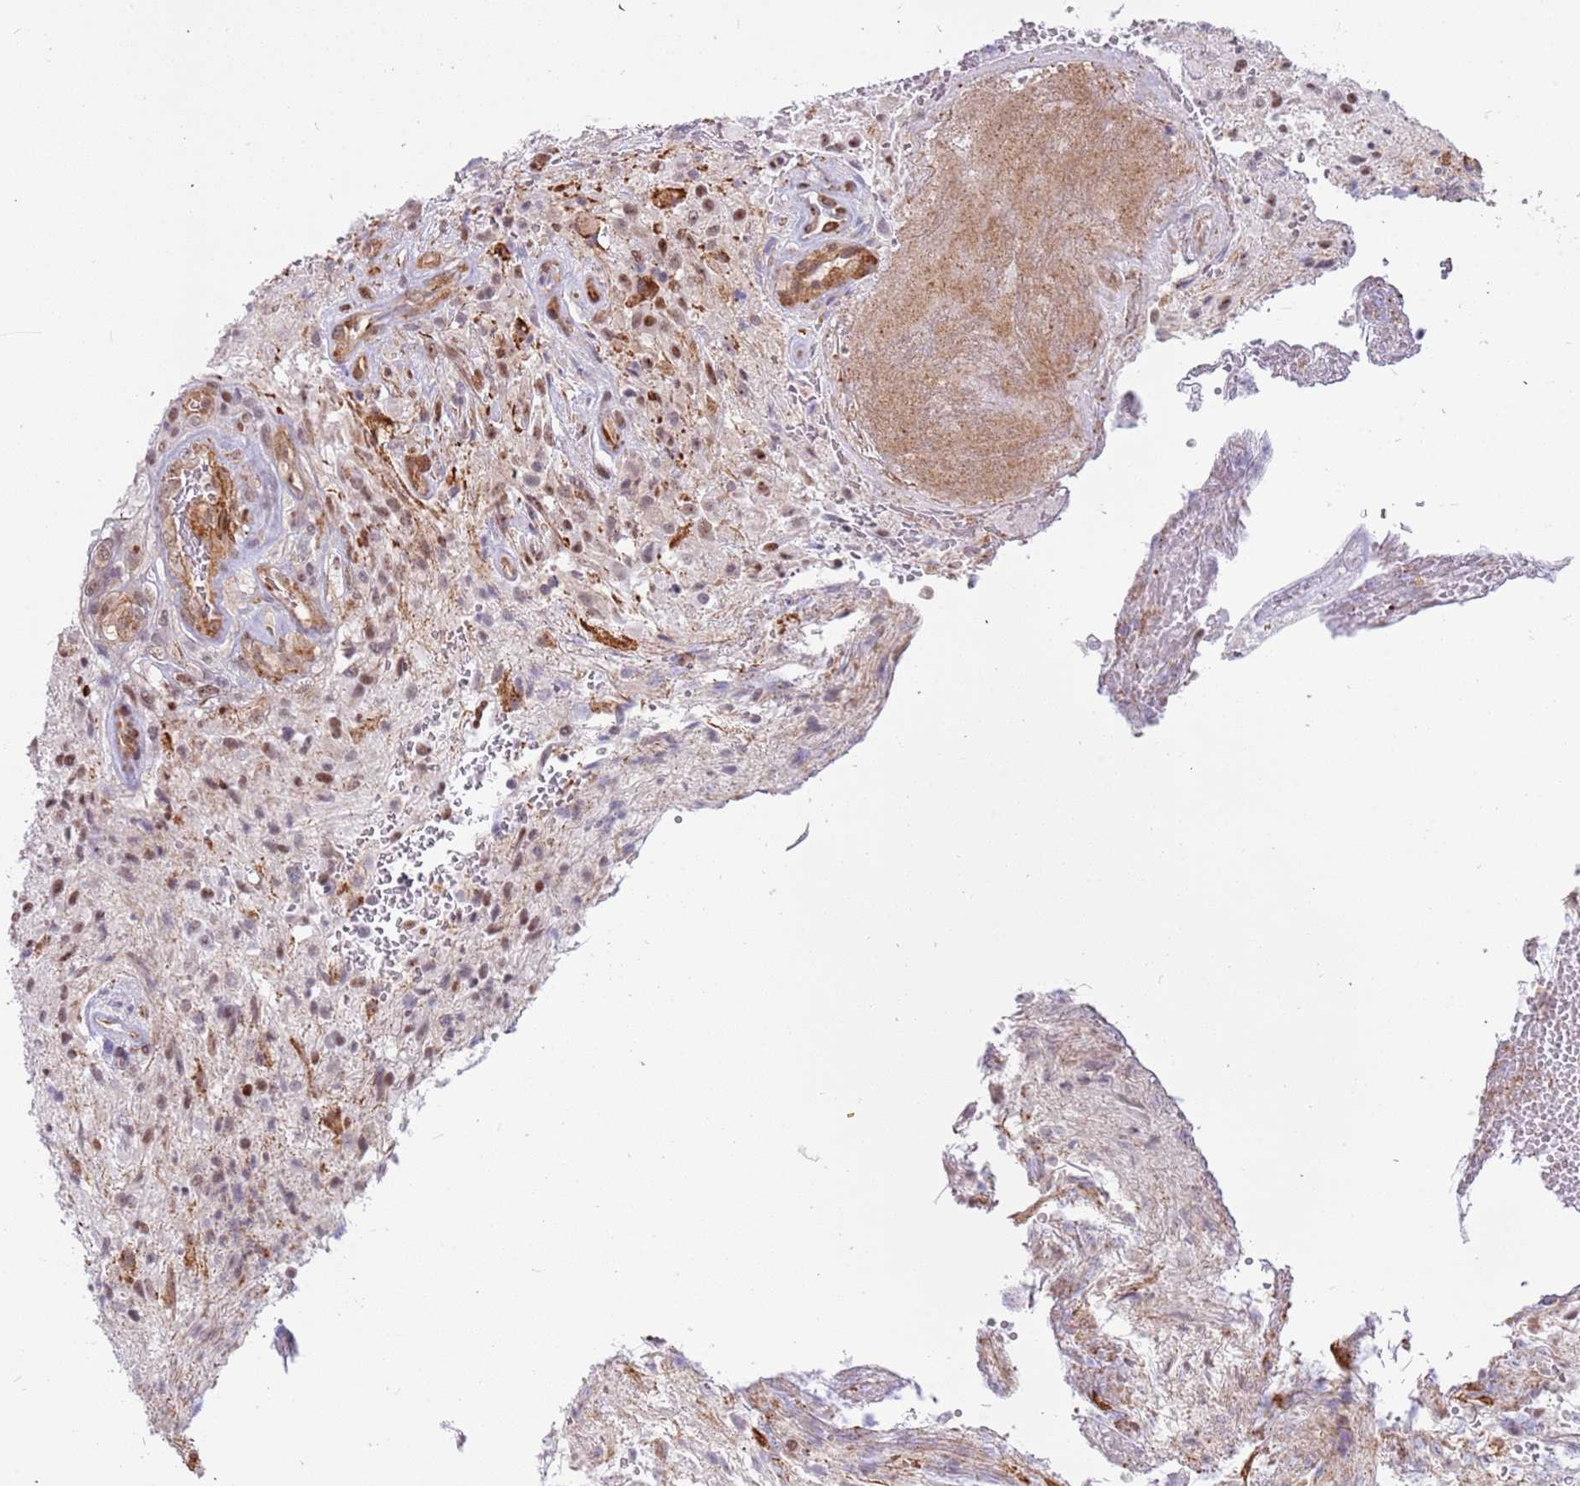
{"staining": {"intensity": "moderate", "quantity": "25%-75%", "location": "nuclear"}, "tissue": "glioma", "cell_type": "Tumor cells", "image_type": "cancer", "snomed": [{"axis": "morphology", "description": "Glioma, malignant, High grade"}, {"axis": "topography", "description": "Brain"}], "caption": "Immunohistochemical staining of human glioma shows medium levels of moderate nuclear protein positivity in about 25%-75% of tumor cells. The protein of interest is shown in brown color, while the nuclei are stained blue.", "gene": "LRMDA", "patient": {"sex": "male", "age": 56}}